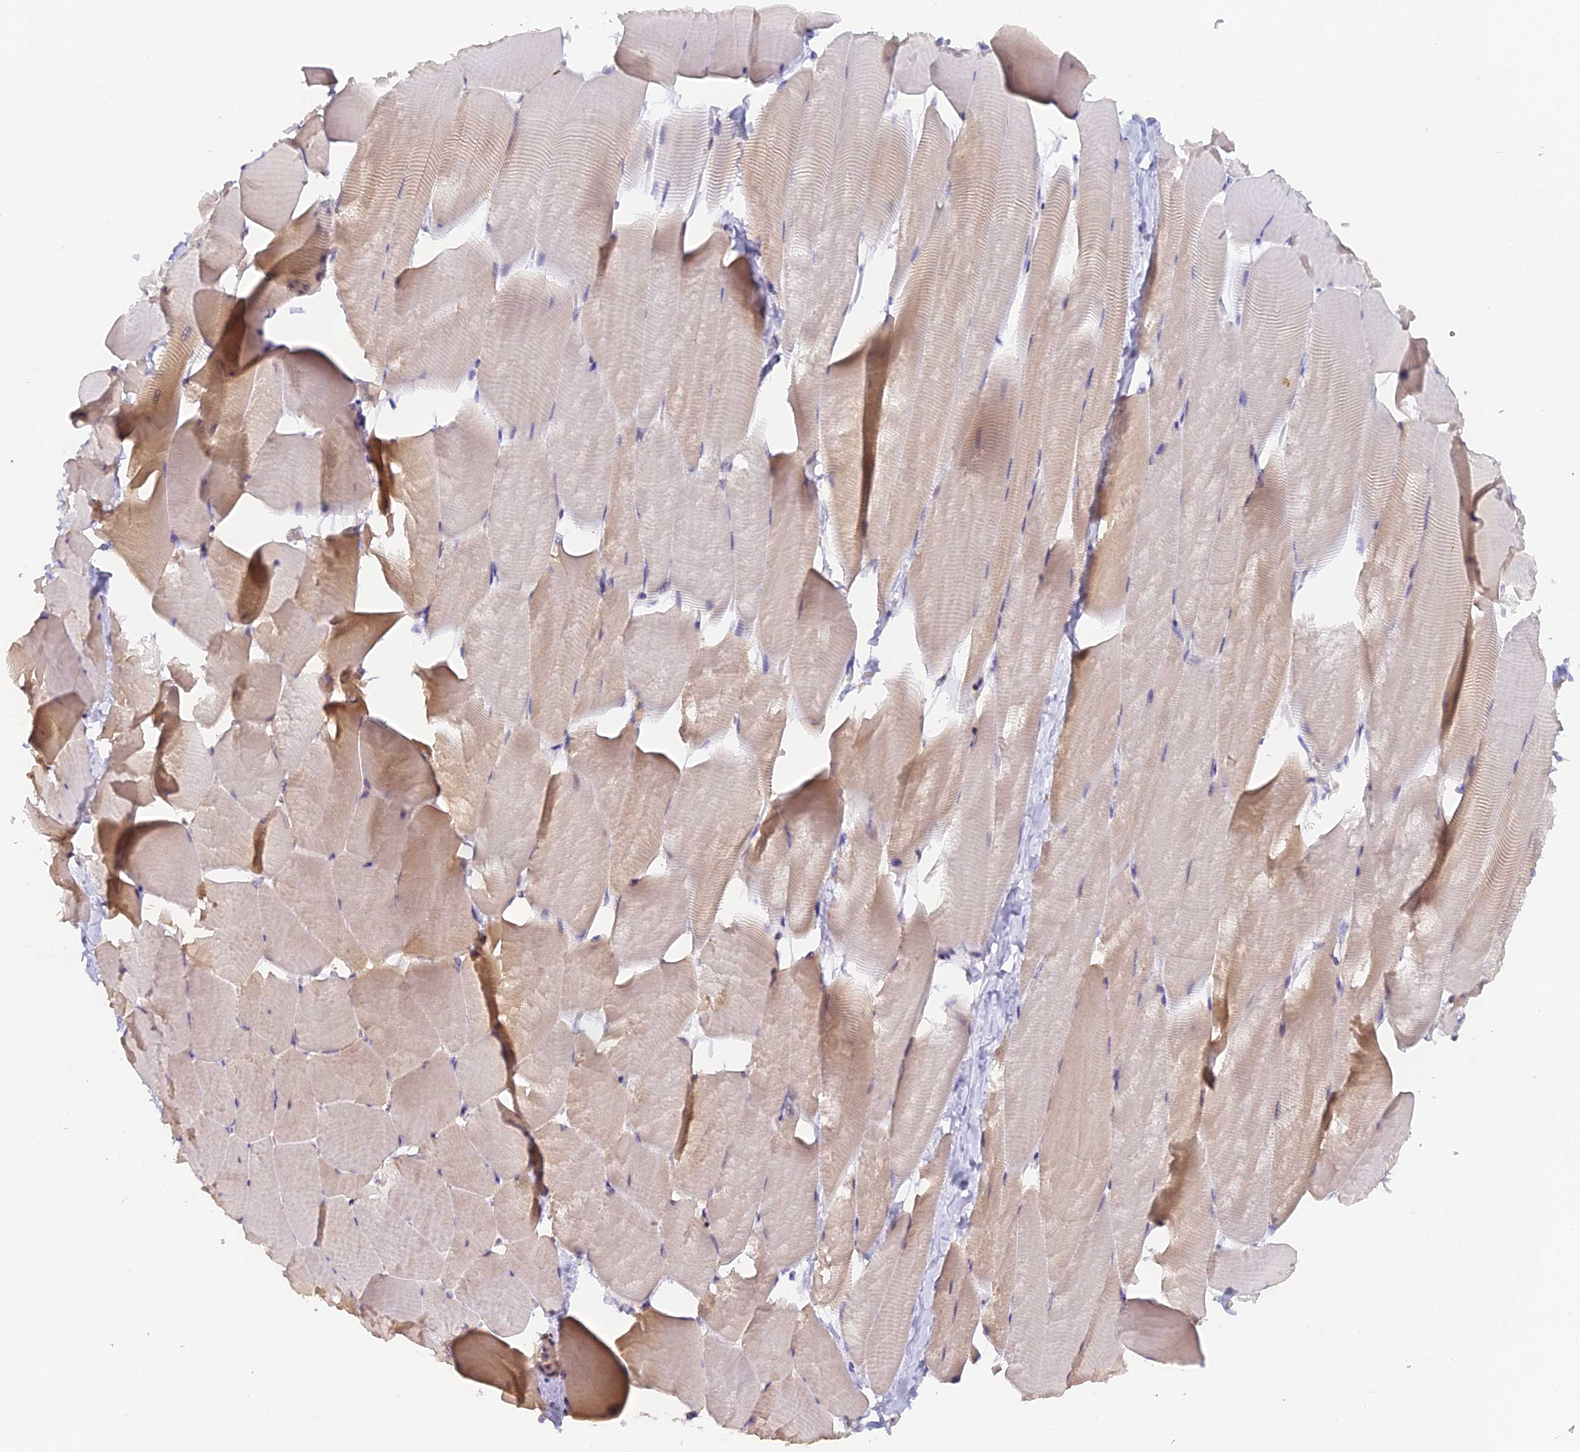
{"staining": {"intensity": "weak", "quantity": "<25%", "location": "cytoplasmic/membranous"}, "tissue": "skeletal muscle", "cell_type": "Myocytes", "image_type": "normal", "snomed": [{"axis": "morphology", "description": "Normal tissue, NOS"}, {"axis": "topography", "description": "Skeletal muscle"}], "caption": "High power microscopy photomicrograph of an immunohistochemistry photomicrograph of normal skeletal muscle, revealing no significant positivity in myocytes.", "gene": "SNX17", "patient": {"sex": "male", "age": 25}}